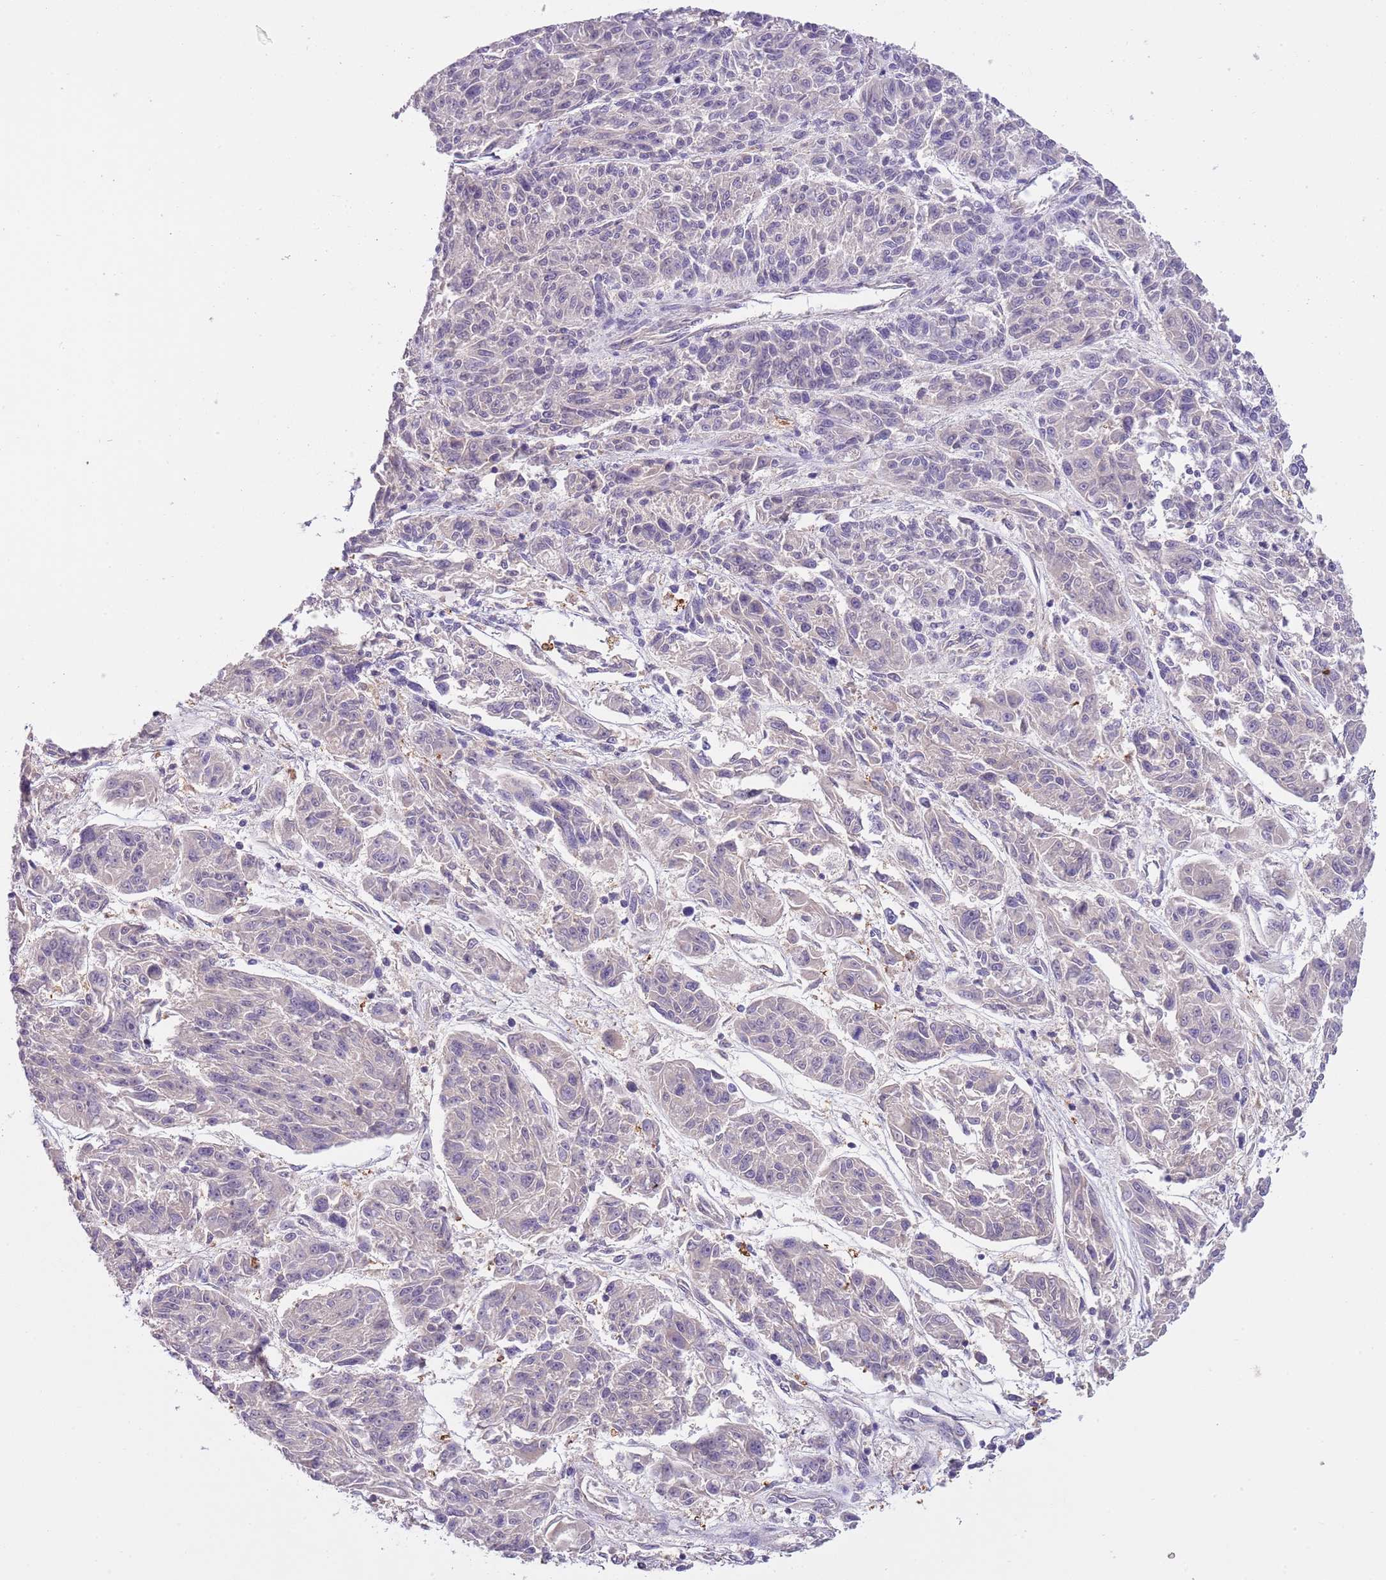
{"staining": {"intensity": "negative", "quantity": "none", "location": "none"}, "tissue": "melanoma", "cell_type": "Tumor cells", "image_type": "cancer", "snomed": [{"axis": "morphology", "description": "Malignant melanoma, NOS"}, {"axis": "topography", "description": "Skin"}], "caption": "Immunohistochemistry (IHC) image of melanoma stained for a protein (brown), which shows no positivity in tumor cells.", "gene": "HES3", "patient": {"sex": "male", "age": 53}}